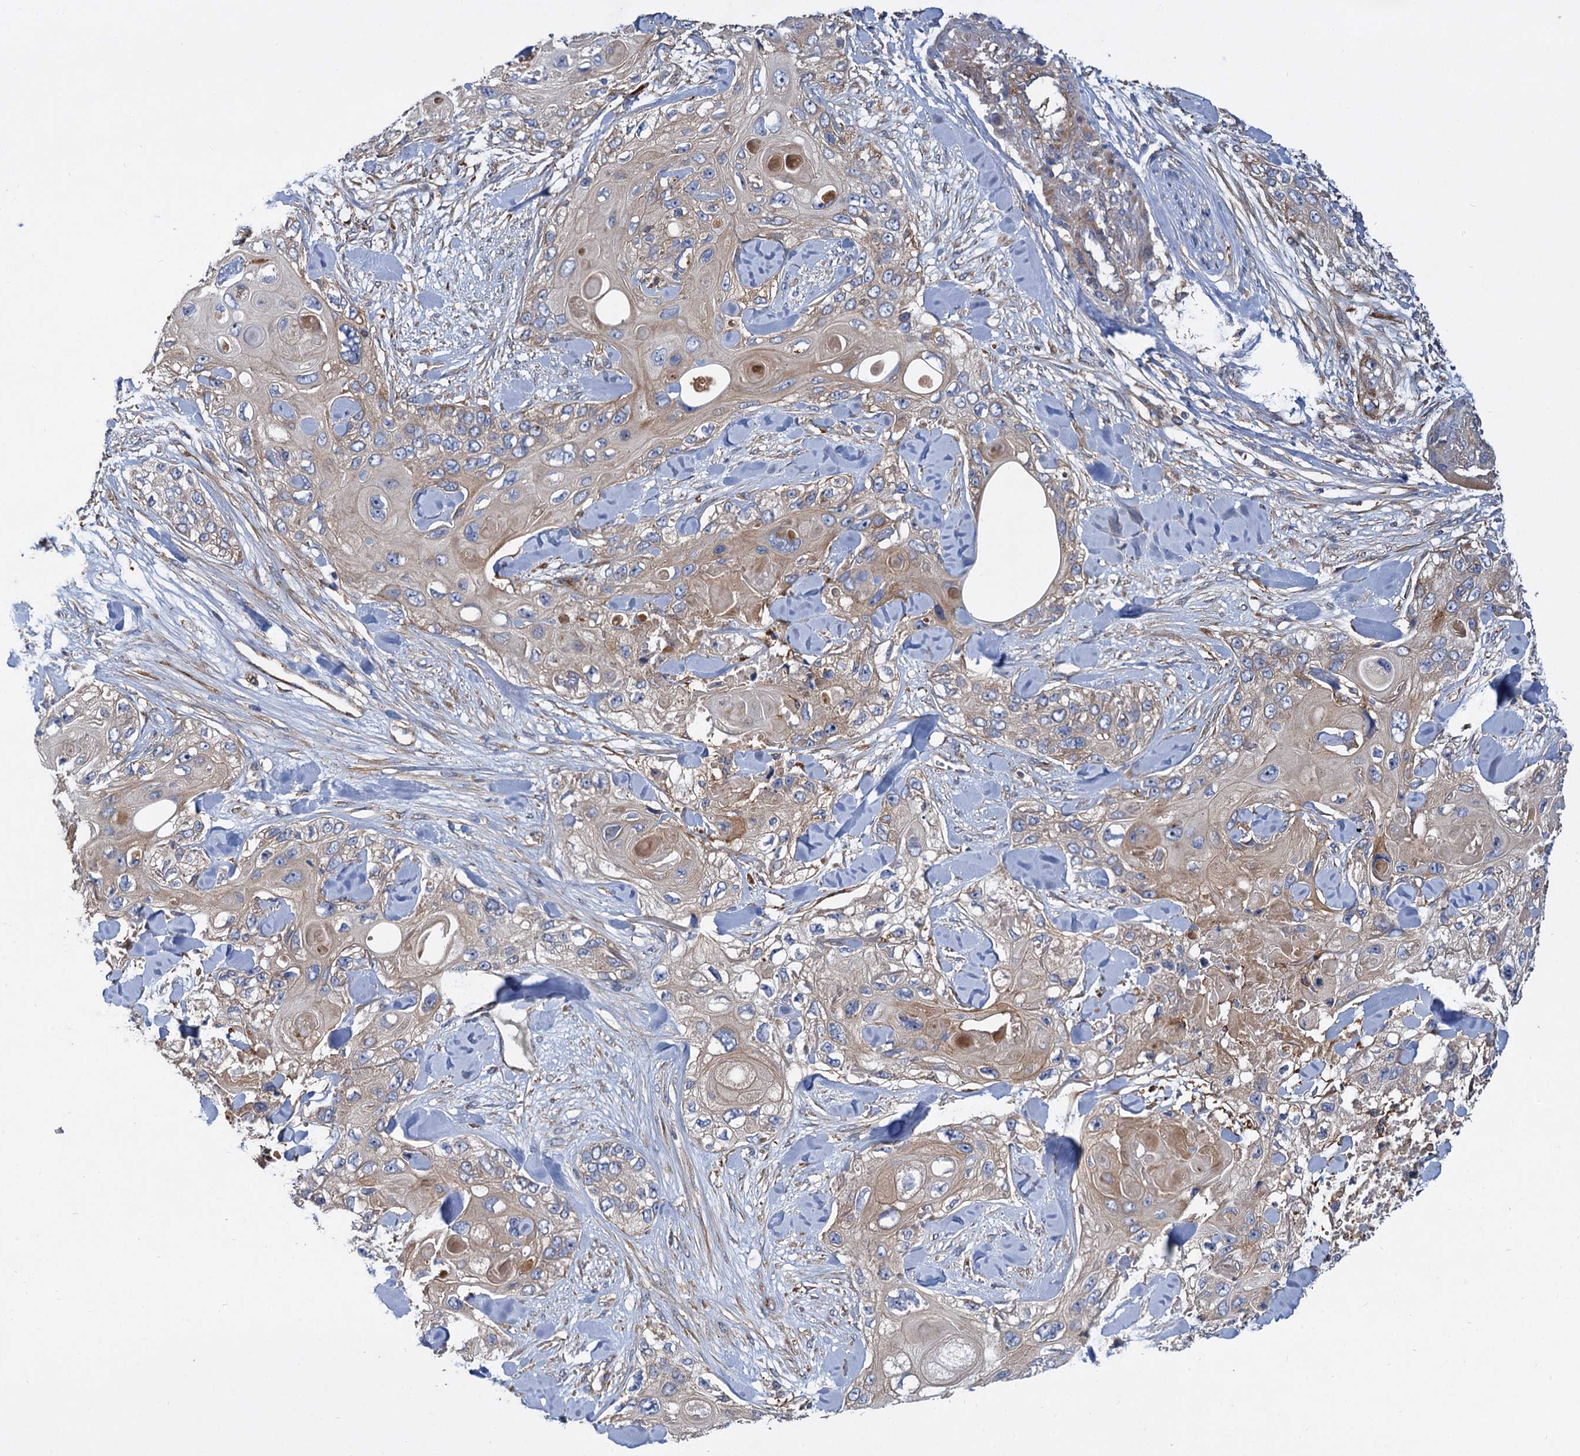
{"staining": {"intensity": "weak", "quantity": ">75%", "location": "cytoplasmic/membranous"}, "tissue": "skin cancer", "cell_type": "Tumor cells", "image_type": "cancer", "snomed": [{"axis": "morphology", "description": "Normal tissue, NOS"}, {"axis": "morphology", "description": "Squamous cell carcinoma, NOS"}, {"axis": "topography", "description": "Skin"}], "caption": "A photomicrograph of human squamous cell carcinoma (skin) stained for a protein reveals weak cytoplasmic/membranous brown staining in tumor cells.", "gene": "ALKBH7", "patient": {"sex": "male", "age": 72}}